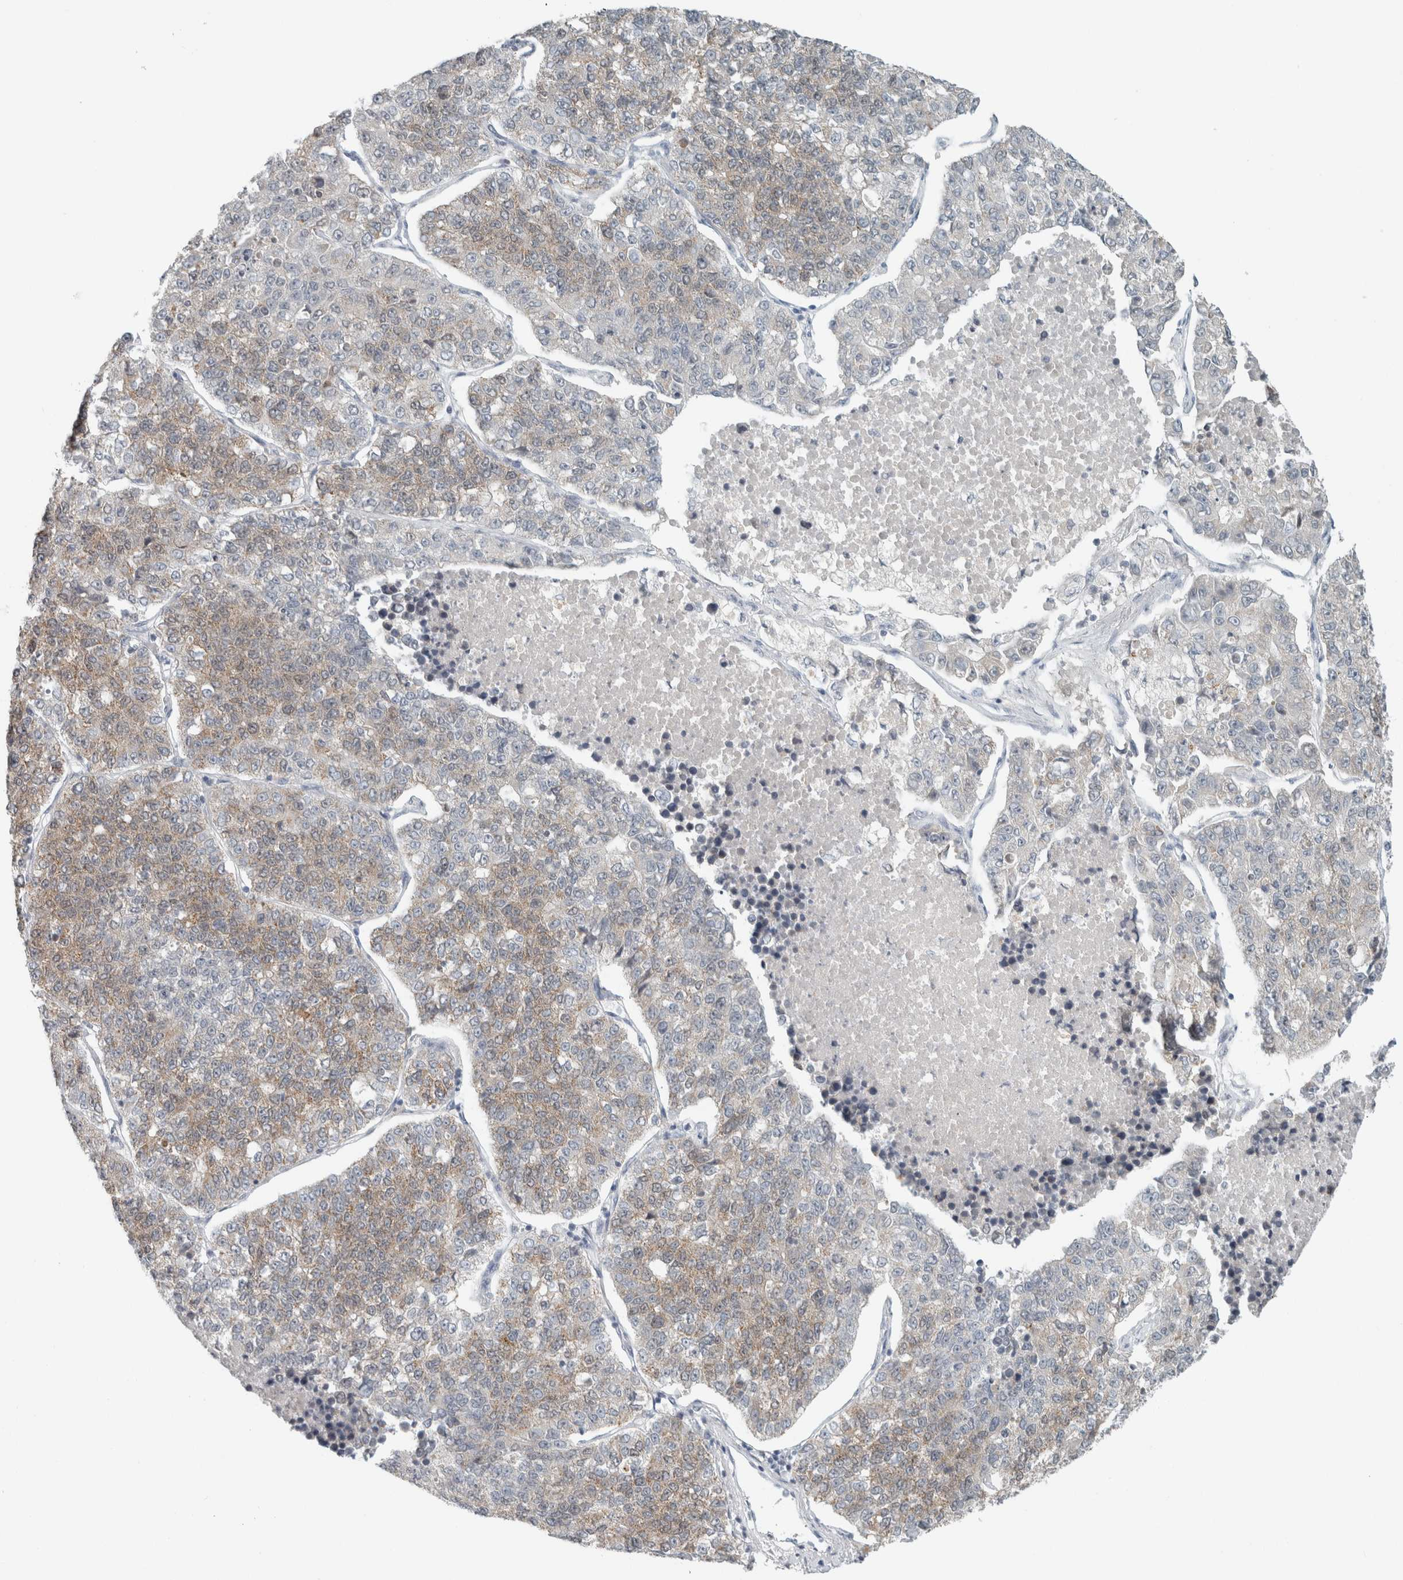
{"staining": {"intensity": "weak", "quantity": ">75%", "location": "cytoplasmic/membranous"}, "tissue": "lung cancer", "cell_type": "Tumor cells", "image_type": "cancer", "snomed": [{"axis": "morphology", "description": "Adenocarcinoma, NOS"}, {"axis": "topography", "description": "Lung"}], "caption": "Weak cytoplasmic/membranous protein expression is identified in about >75% of tumor cells in adenocarcinoma (lung).", "gene": "TRIT1", "patient": {"sex": "male", "age": 49}}